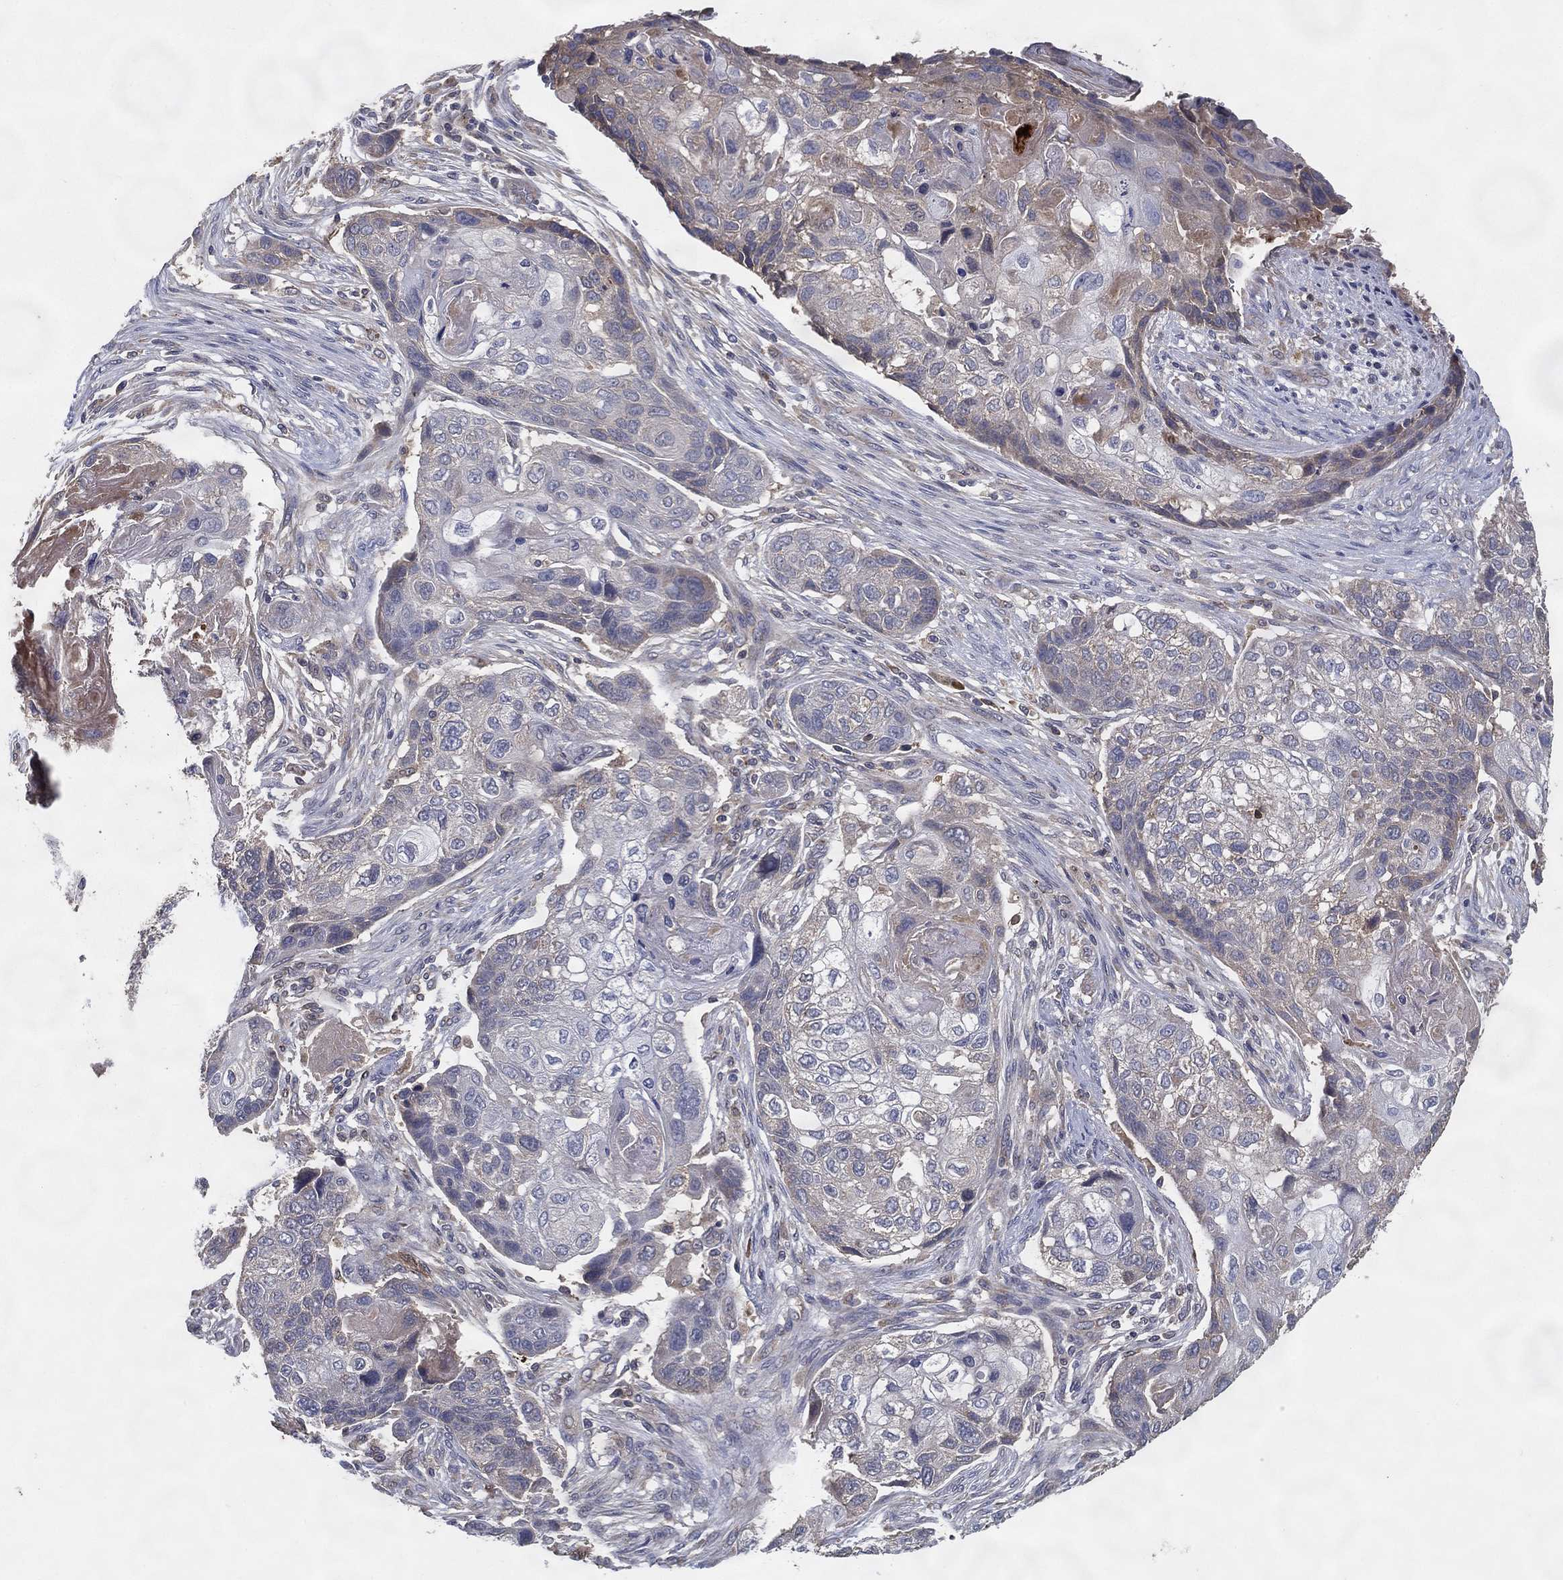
{"staining": {"intensity": "weak", "quantity": "<25%", "location": "cytoplasmic/membranous"}, "tissue": "lung cancer", "cell_type": "Tumor cells", "image_type": "cancer", "snomed": [{"axis": "morphology", "description": "Normal tissue, NOS"}, {"axis": "morphology", "description": "Squamous cell carcinoma, NOS"}, {"axis": "topography", "description": "Bronchus"}, {"axis": "topography", "description": "Lung"}], "caption": "Immunohistochemical staining of human squamous cell carcinoma (lung) displays no significant positivity in tumor cells.", "gene": "MT-ND1", "patient": {"sex": "male", "age": 69}}